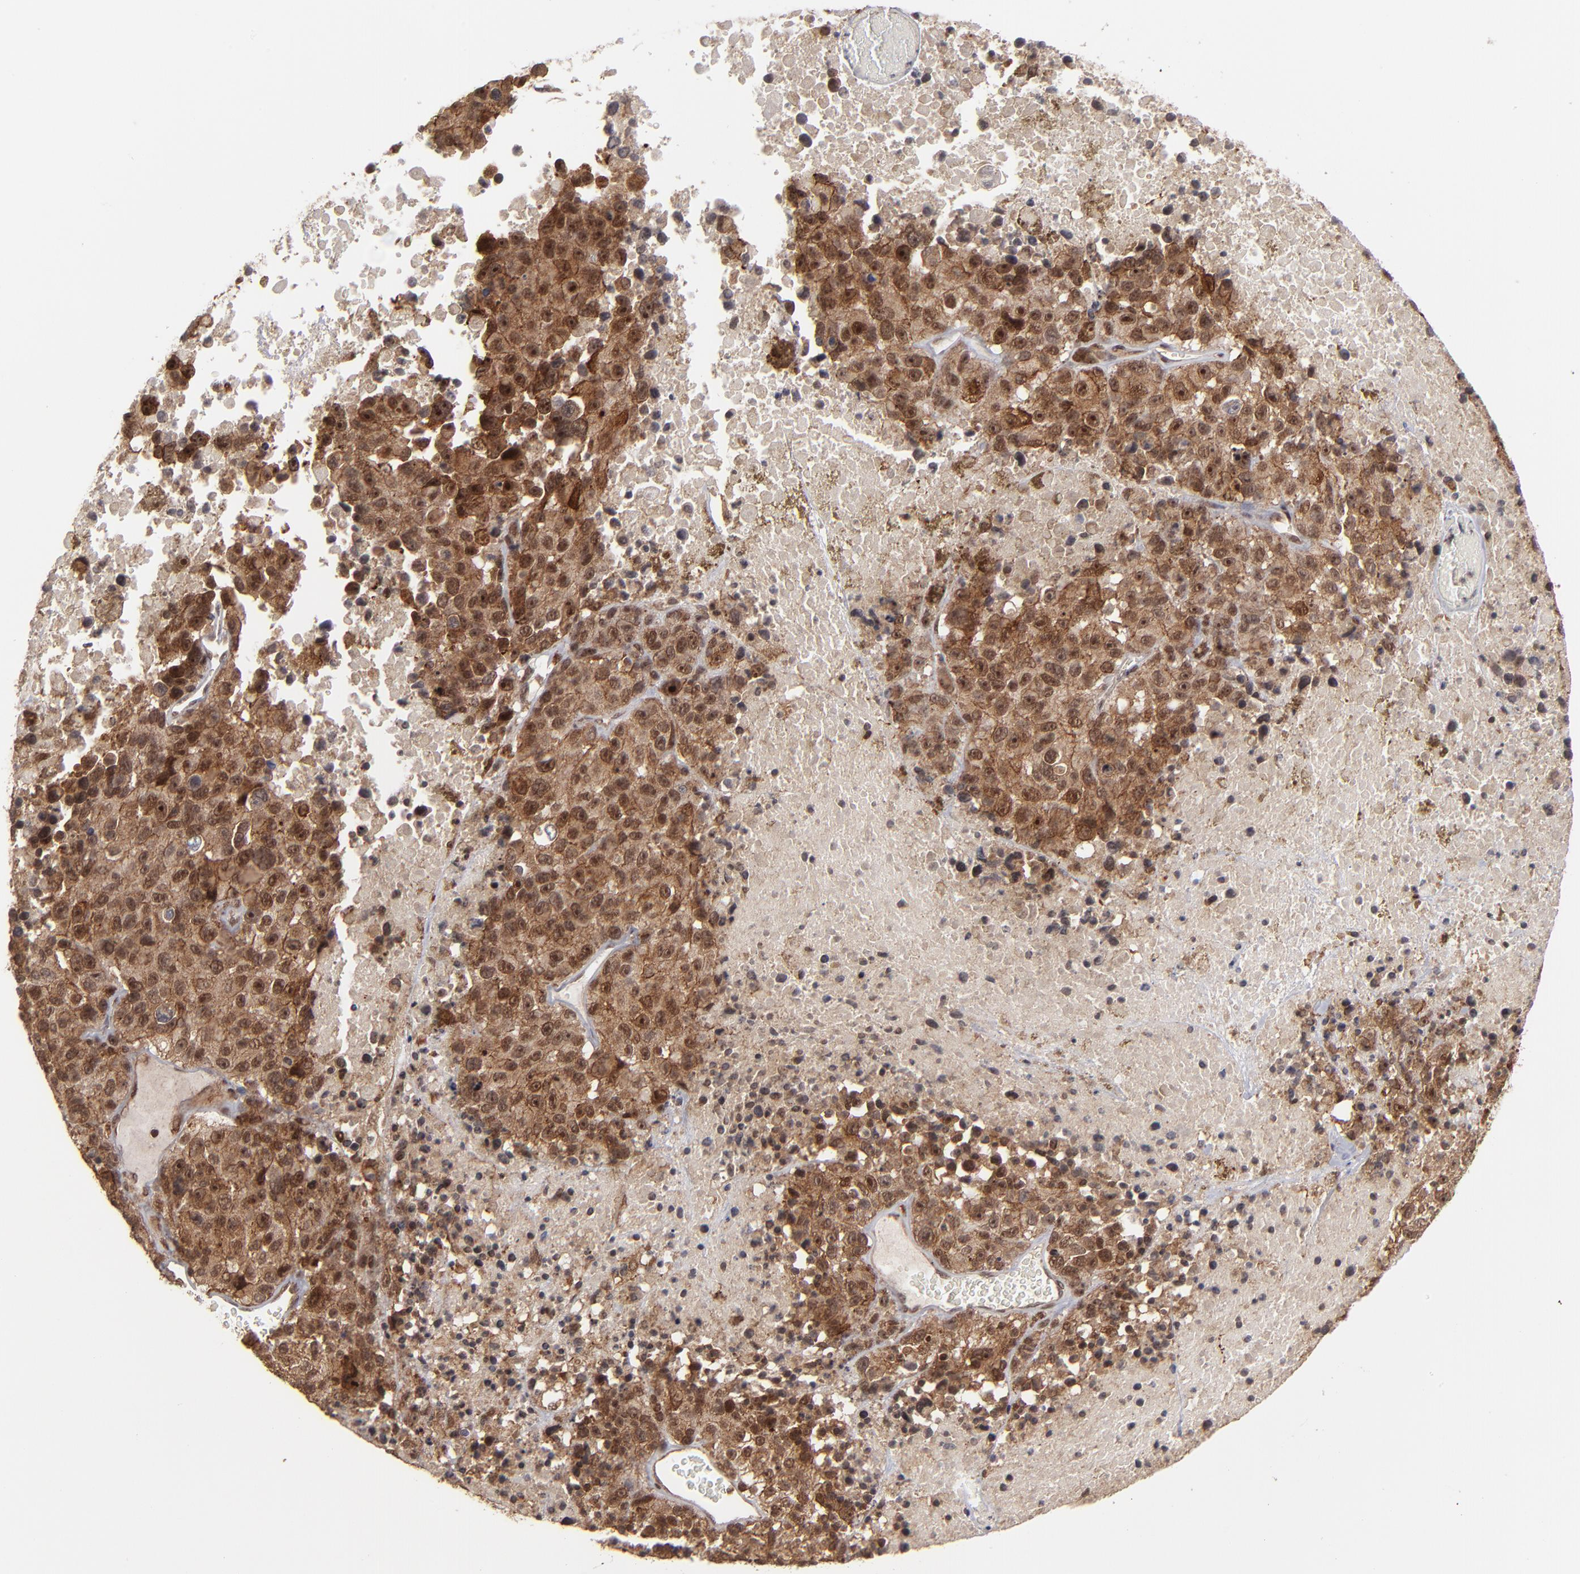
{"staining": {"intensity": "strong", "quantity": ">75%", "location": "cytoplasmic/membranous,nuclear"}, "tissue": "melanoma", "cell_type": "Tumor cells", "image_type": "cancer", "snomed": [{"axis": "morphology", "description": "Malignant melanoma, Metastatic site"}, {"axis": "topography", "description": "Cerebral cortex"}], "caption": "IHC (DAB) staining of human malignant melanoma (metastatic site) reveals strong cytoplasmic/membranous and nuclear protein expression in about >75% of tumor cells. (DAB (3,3'-diaminobenzidine) = brown stain, brightfield microscopy at high magnification).", "gene": "RGS6", "patient": {"sex": "female", "age": 52}}